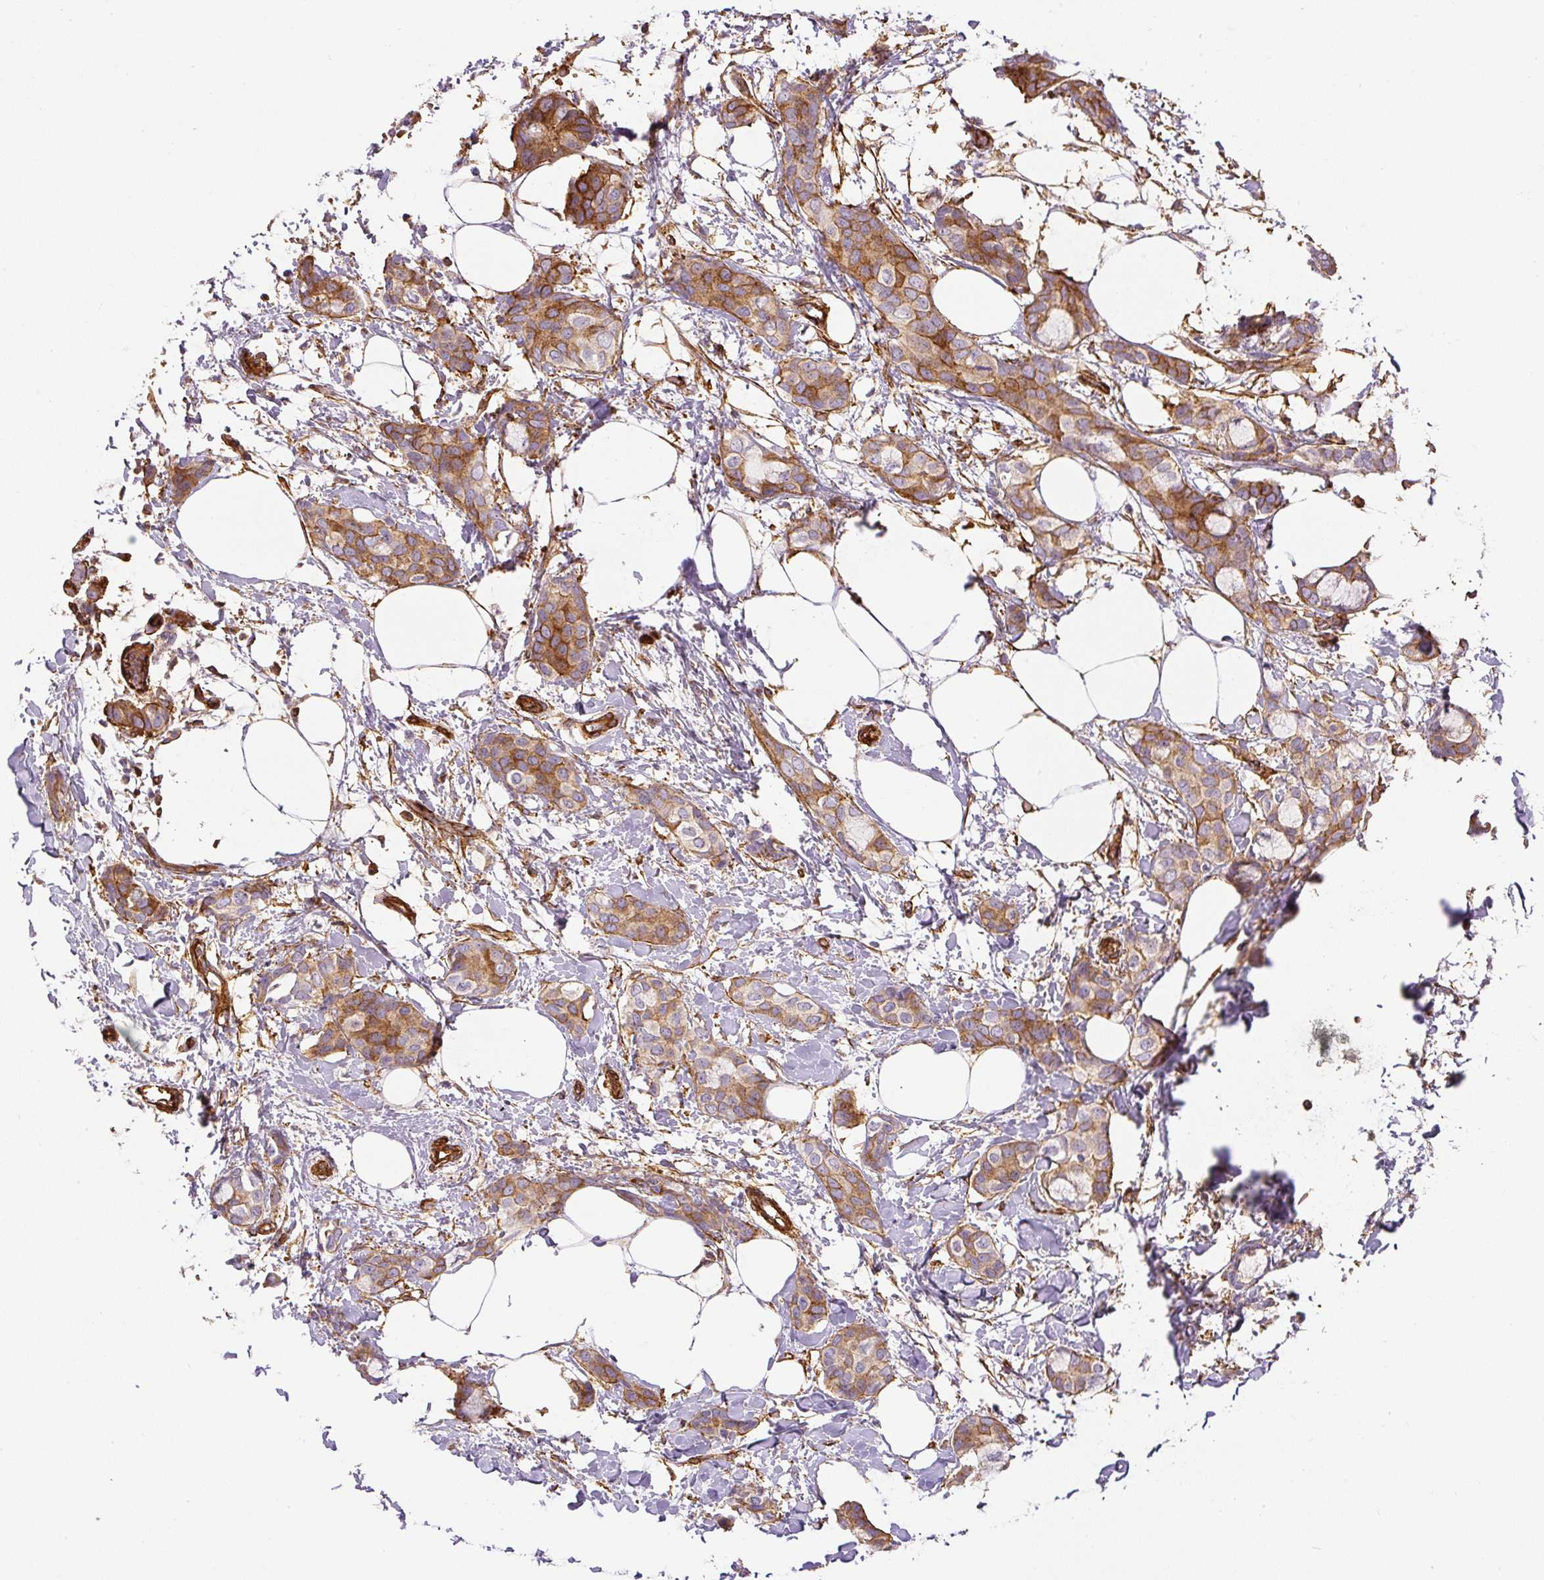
{"staining": {"intensity": "moderate", "quantity": "25%-75%", "location": "cytoplasmic/membranous"}, "tissue": "breast cancer", "cell_type": "Tumor cells", "image_type": "cancer", "snomed": [{"axis": "morphology", "description": "Duct carcinoma"}, {"axis": "topography", "description": "Breast"}], "caption": "Infiltrating ductal carcinoma (breast) stained for a protein reveals moderate cytoplasmic/membranous positivity in tumor cells.", "gene": "MYL12A", "patient": {"sex": "female", "age": 73}}